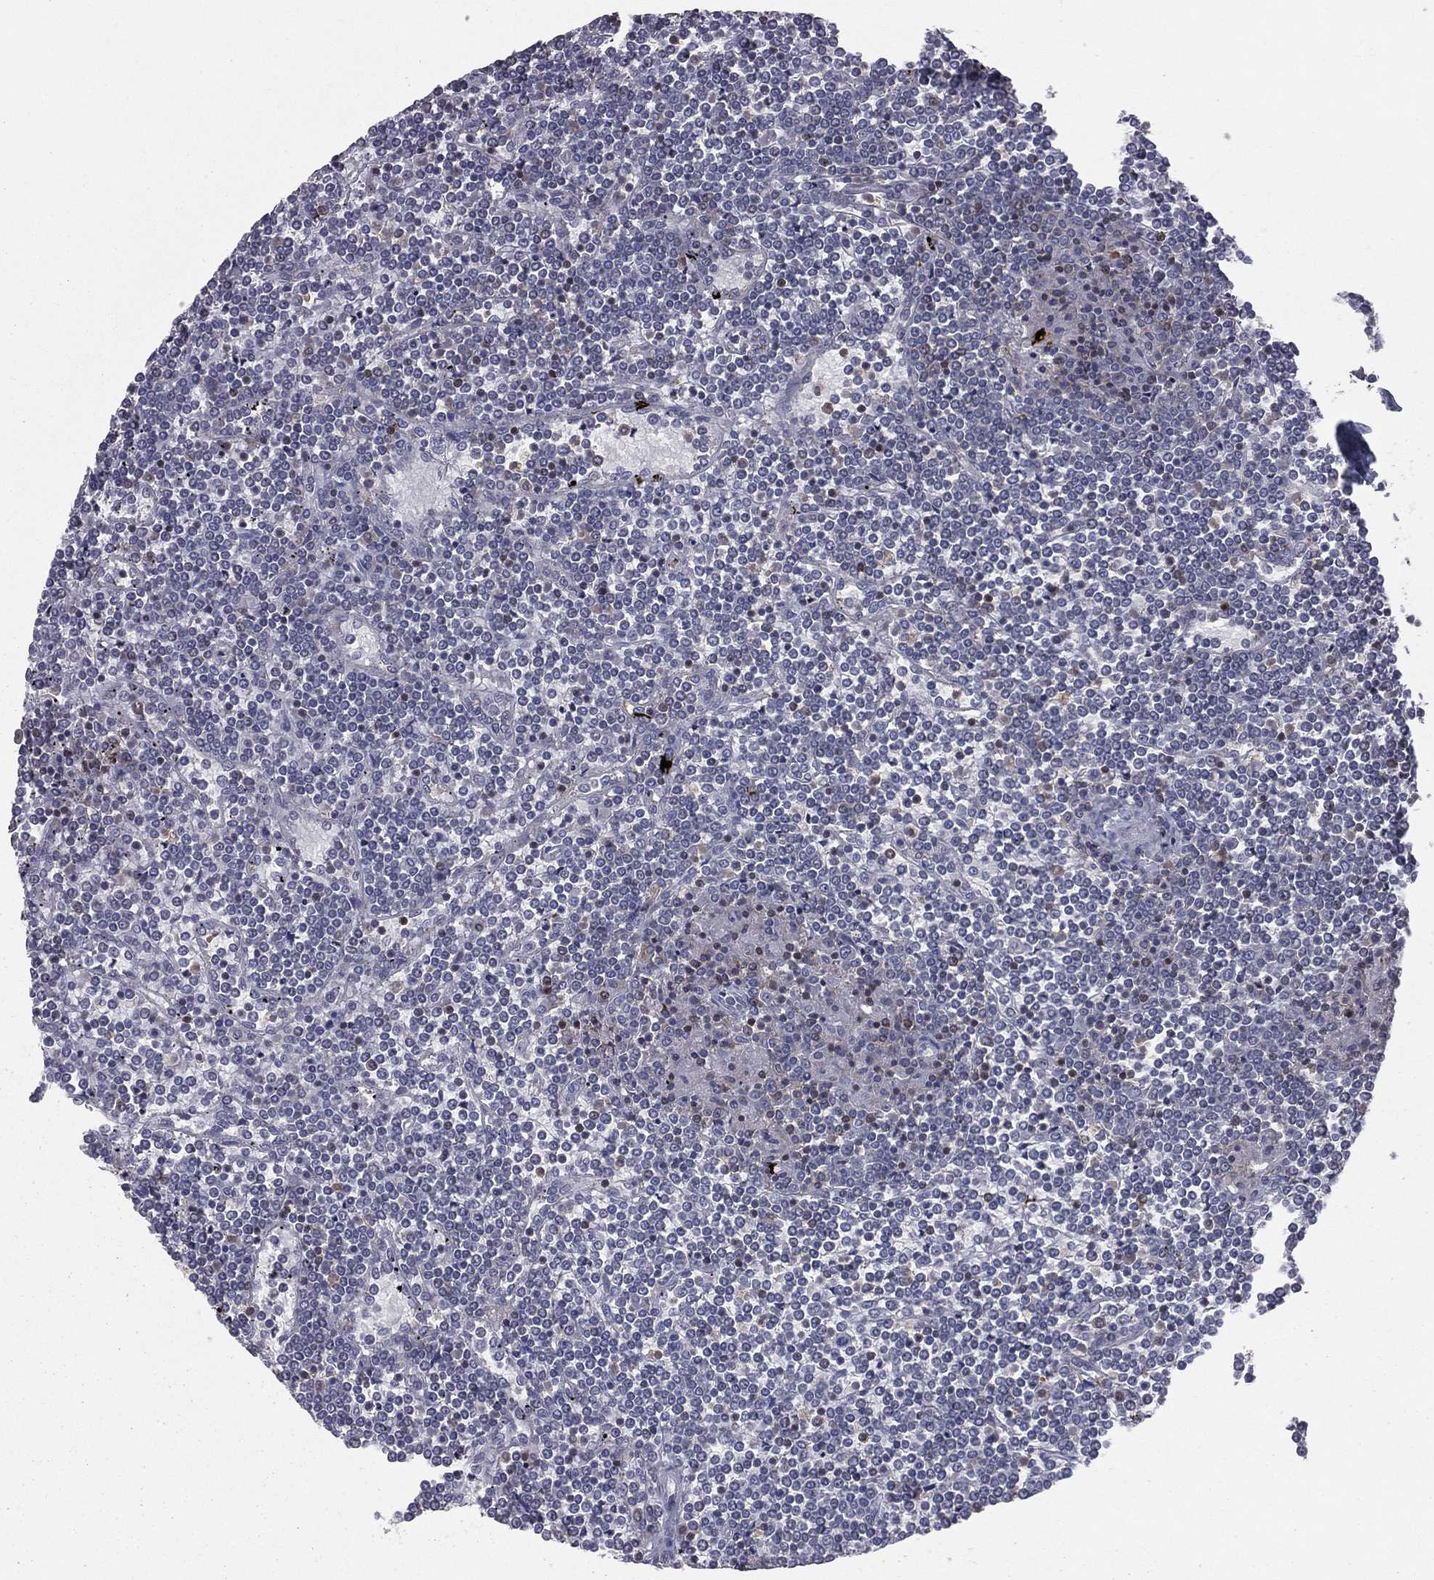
{"staining": {"intensity": "negative", "quantity": "none", "location": "none"}, "tissue": "lymphoma", "cell_type": "Tumor cells", "image_type": "cancer", "snomed": [{"axis": "morphology", "description": "Malignant lymphoma, non-Hodgkin's type, Low grade"}, {"axis": "topography", "description": "Spleen"}], "caption": "The histopathology image exhibits no staining of tumor cells in malignant lymphoma, non-Hodgkin's type (low-grade).", "gene": "PSTPIP1", "patient": {"sex": "female", "age": 19}}